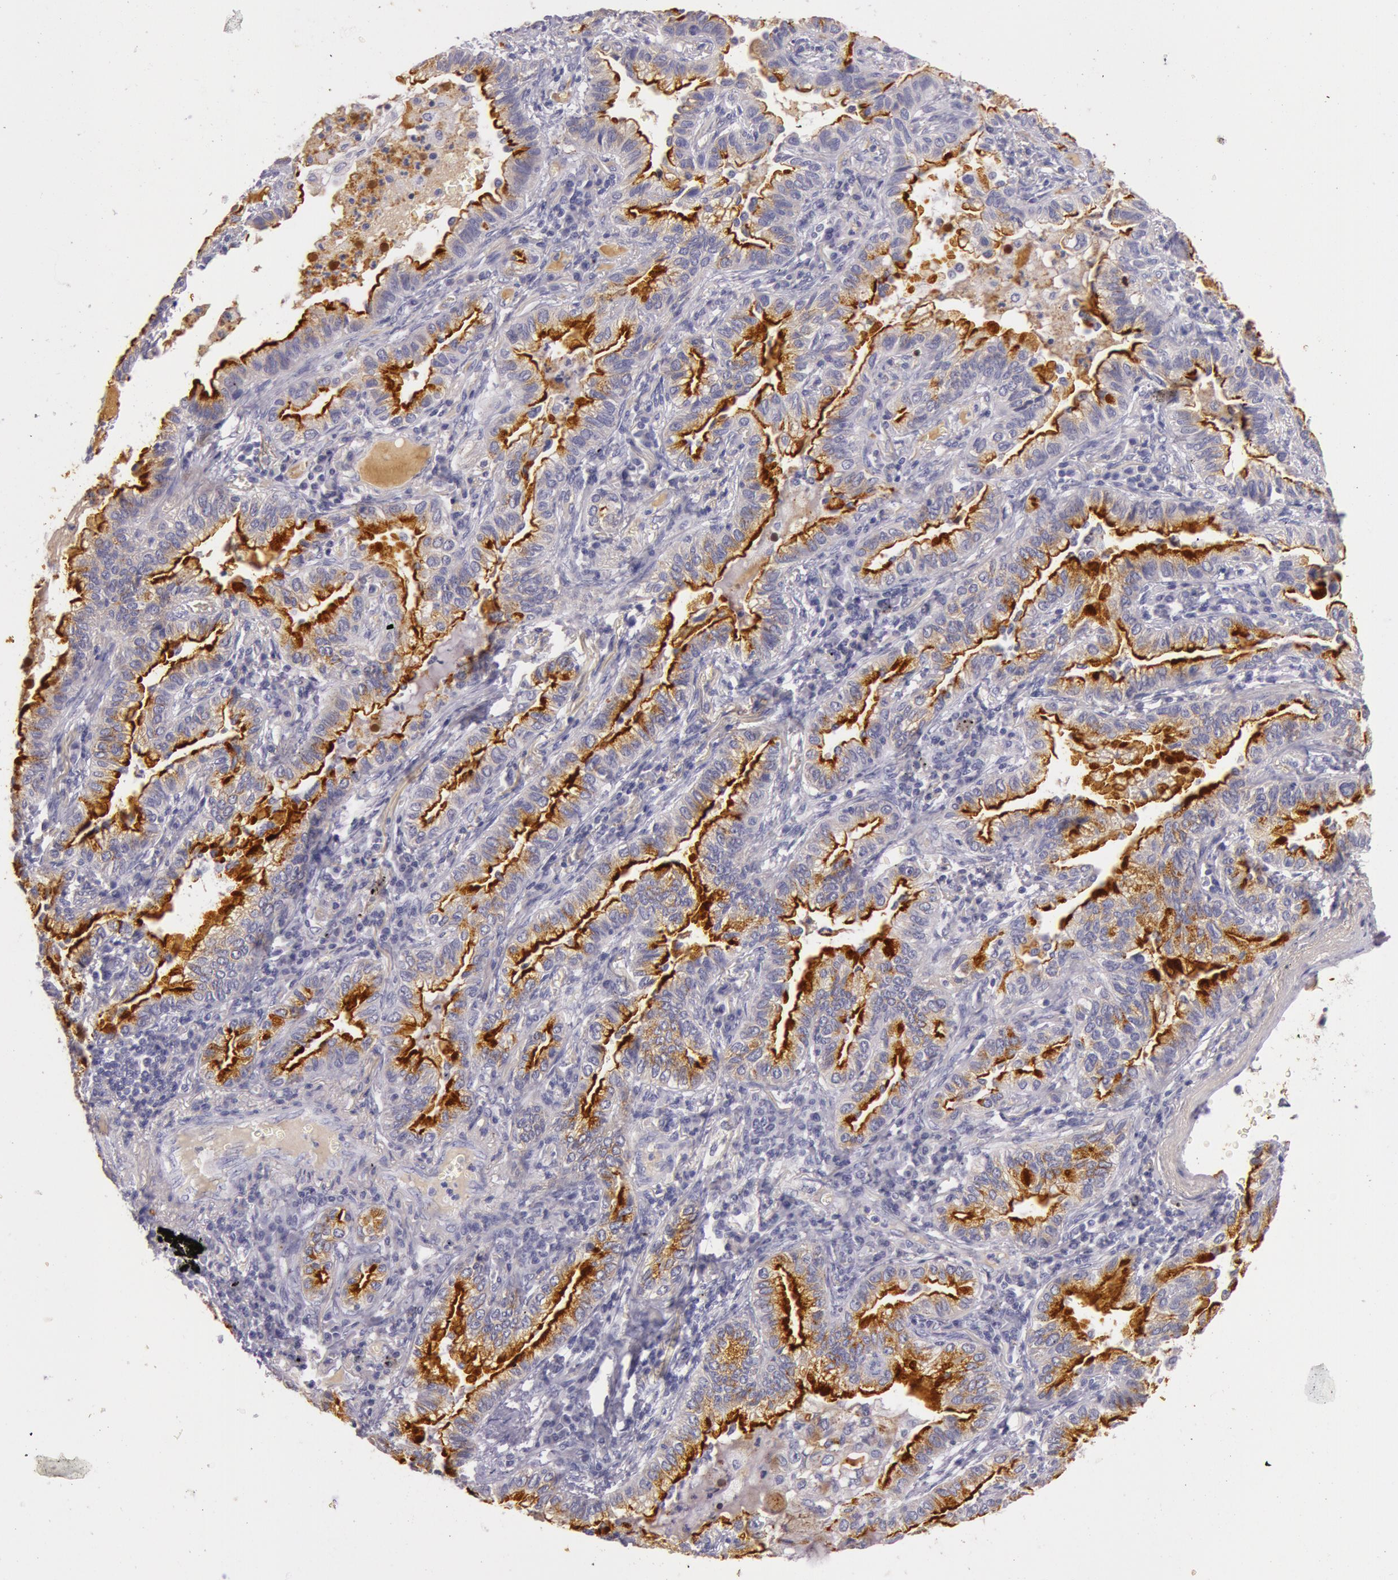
{"staining": {"intensity": "strong", "quantity": "25%-75%", "location": "cytoplasmic/membranous"}, "tissue": "lung cancer", "cell_type": "Tumor cells", "image_type": "cancer", "snomed": [{"axis": "morphology", "description": "Adenocarcinoma, NOS"}, {"axis": "topography", "description": "Lung"}], "caption": "Lung adenocarcinoma tissue reveals strong cytoplasmic/membranous expression in approximately 25%-75% of tumor cells, visualized by immunohistochemistry. The protein is shown in brown color, while the nuclei are stained blue.", "gene": "C4BPA", "patient": {"sex": "female", "age": 50}}